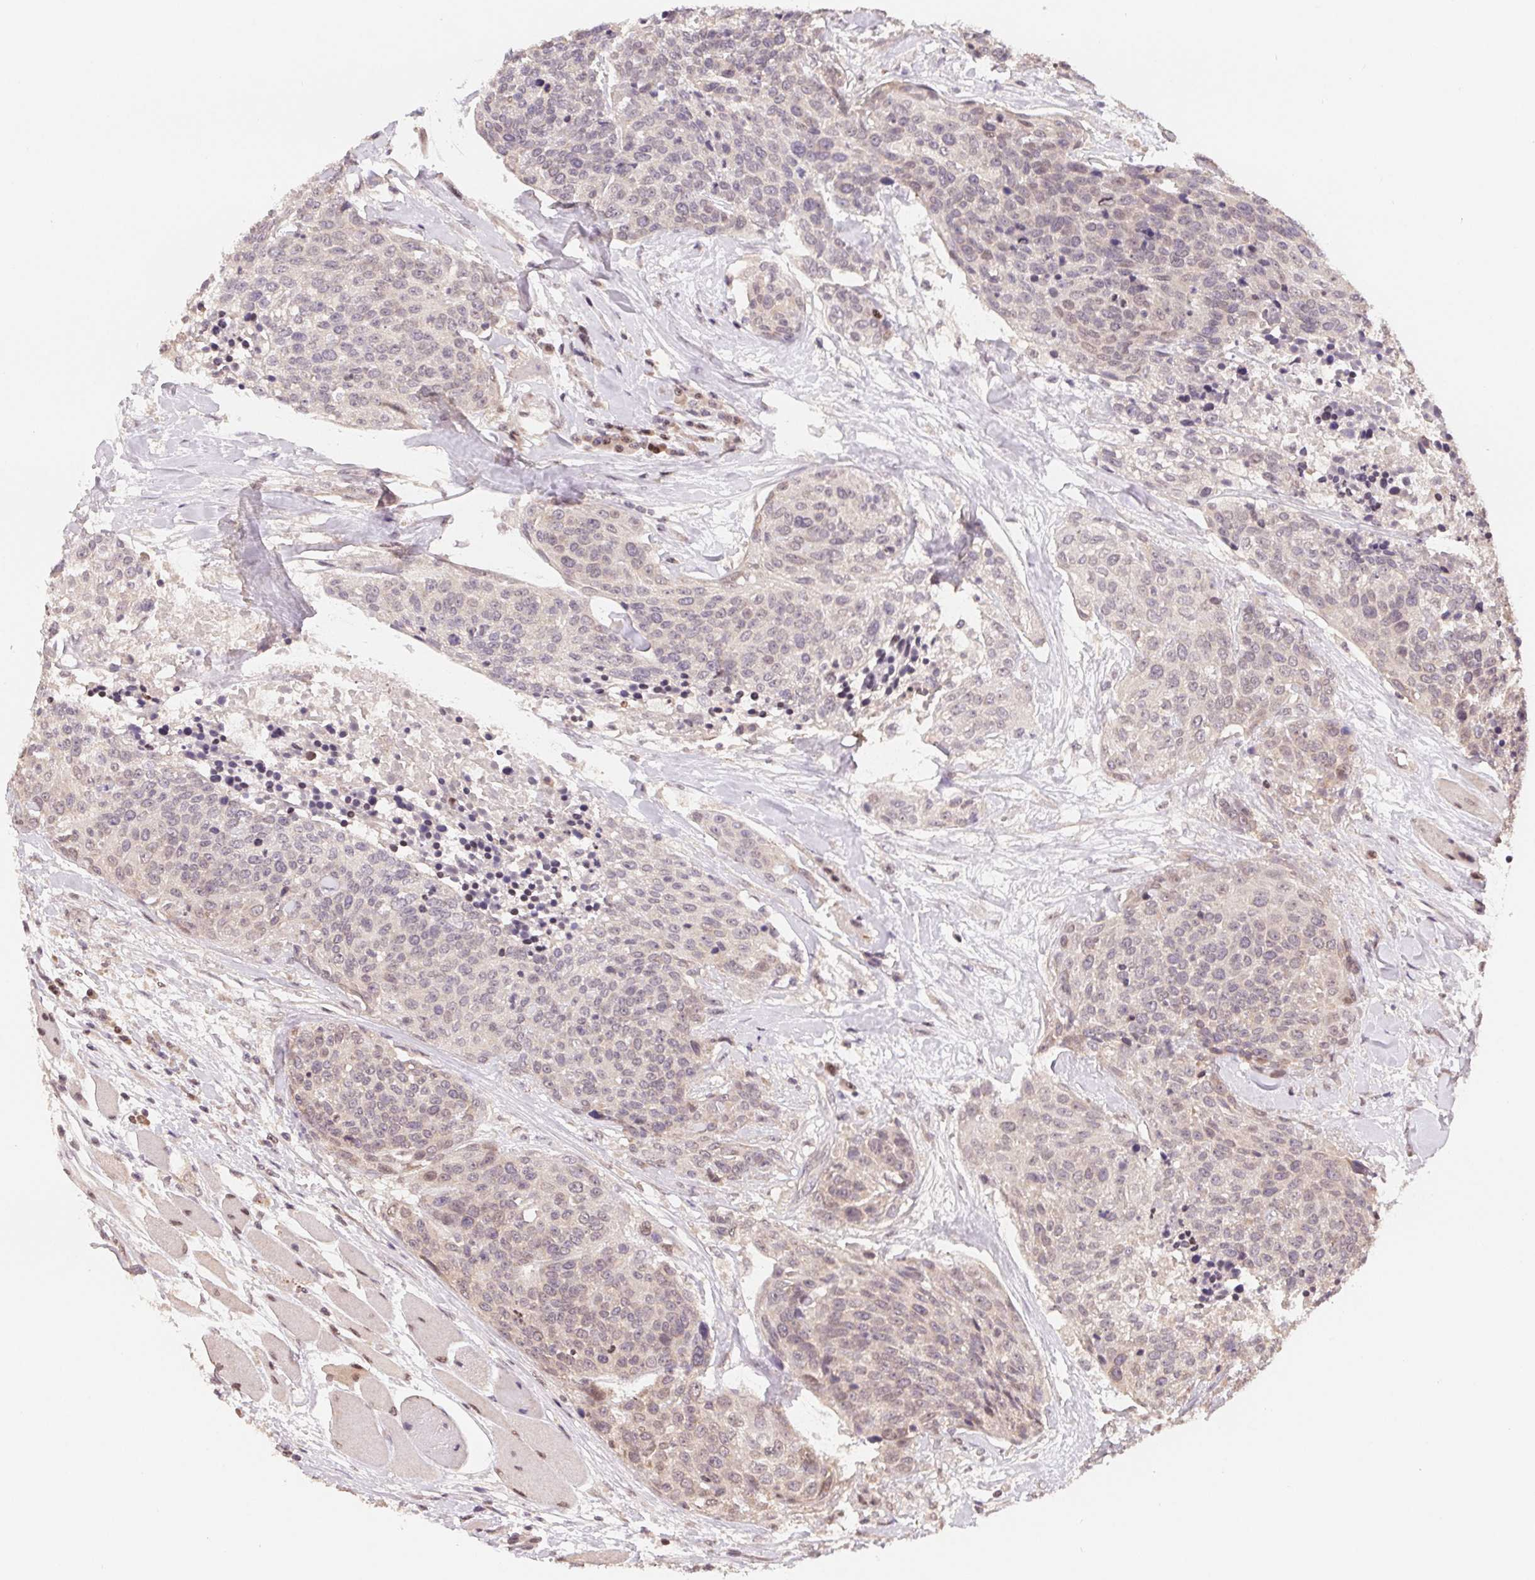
{"staining": {"intensity": "negative", "quantity": "none", "location": "none"}, "tissue": "head and neck cancer", "cell_type": "Tumor cells", "image_type": "cancer", "snomed": [{"axis": "morphology", "description": "Squamous cell carcinoma, NOS"}, {"axis": "topography", "description": "Oral tissue"}, {"axis": "topography", "description": "Head-Neck"}], "caption": "The image displays no significant expression in tumor cells of head and neck squamous cell carcinoma. (Immunohistochemistry (ihc), brightfield microscopy, high magnification).", "gene": "HMGN3", "patient": {"sex": "male", "age": 64}}